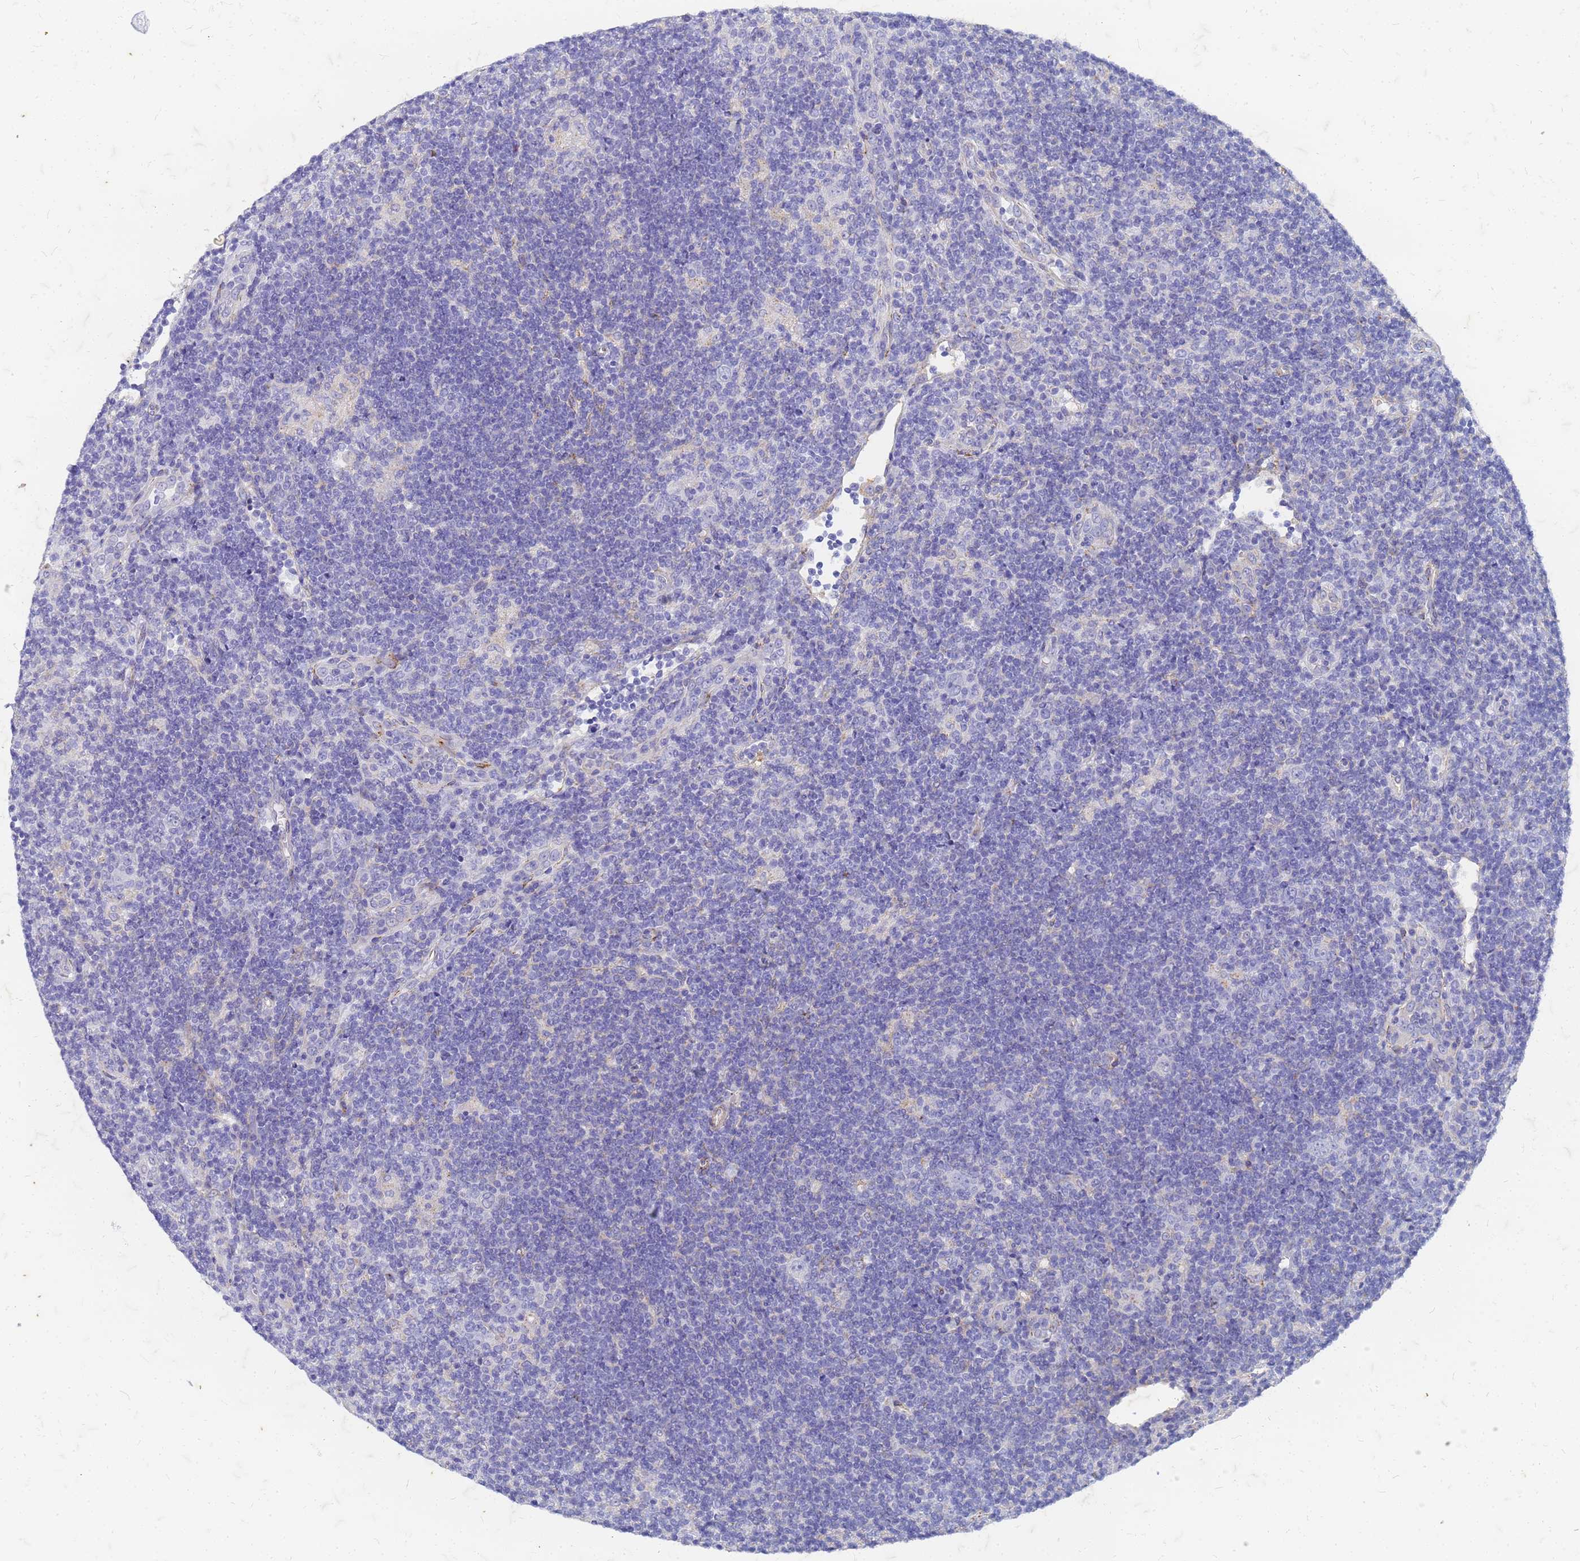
{"staining": {"intensity": "negative", "quantity": "none", "location": "none"}, "tissue": "lymphoma", "cell_type": "Tumor cells", "image_type": "cancer", "snomed": [{"axis": "morphology", "description": "Hodgkin's disease, NOS"}, {"axis": "topography", "description": "Lymph node"}], "caption": "DAB immunohistochemical staining of Hodgkin's disease shows no significant positivity in tumor cells.", "gene": "TRIM64B", "patient": {"sex": "female", "age": 57}}